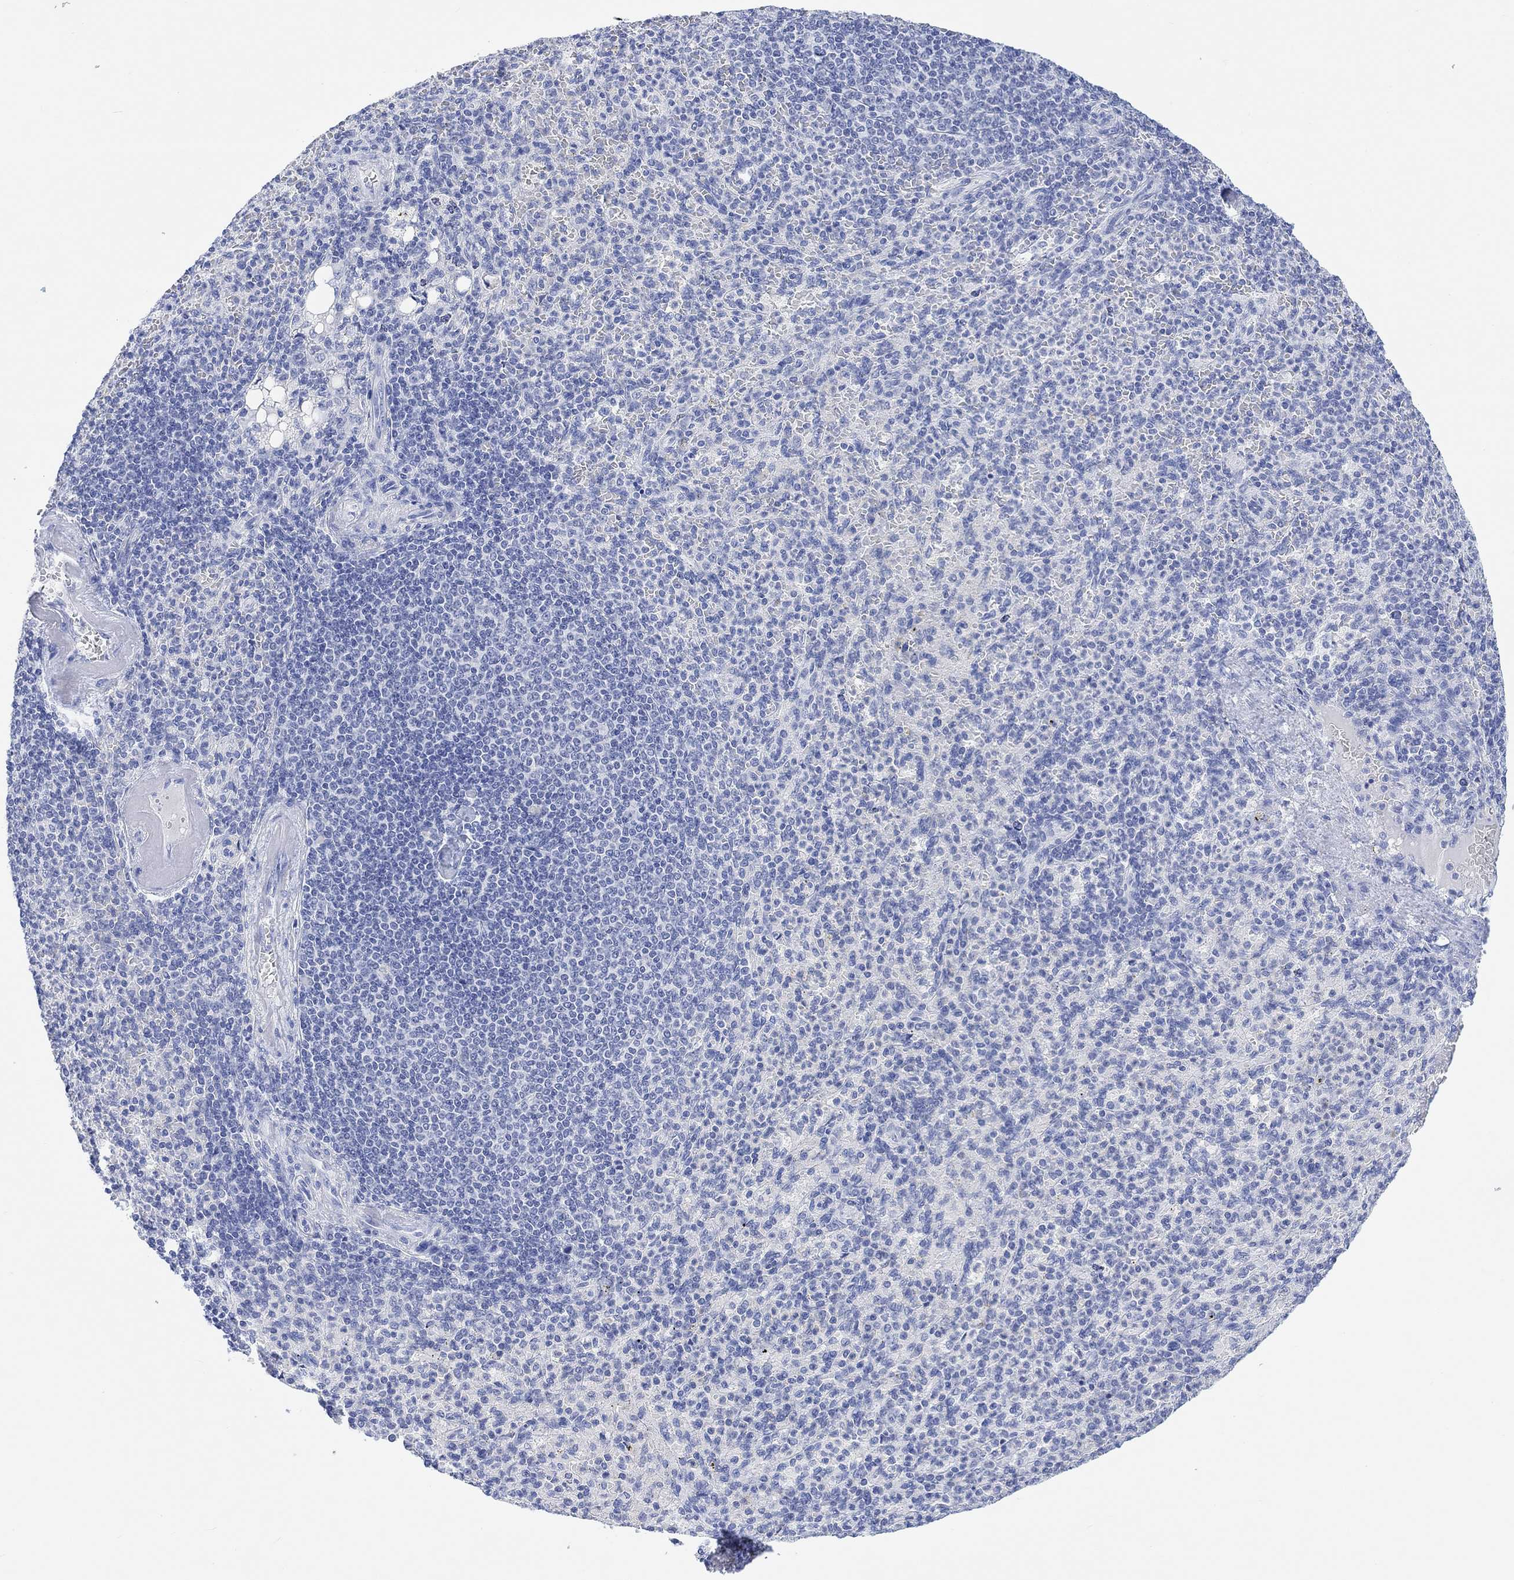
{"staining": {"intensity": "negative", "quantity": "none", "location": "none"}, "tissue": "spleen", "cell_type": "Cells in red pulp", "image_type": "normal", "snomed": [{"axis": "morphology", "description": "Normal tissue, NOS"}, {"axis": "topography", "description": "Spleen"}], "caption": "Protein analysis of unremarkable spleen shows no significant positivity in cells in red pulp. (Brightfield microscopy of DAB (3,3'-diaminobenzidine) IHC at high magnification).", "gene": "CALCA", "patient": {"sex": "female", "age": 74}}